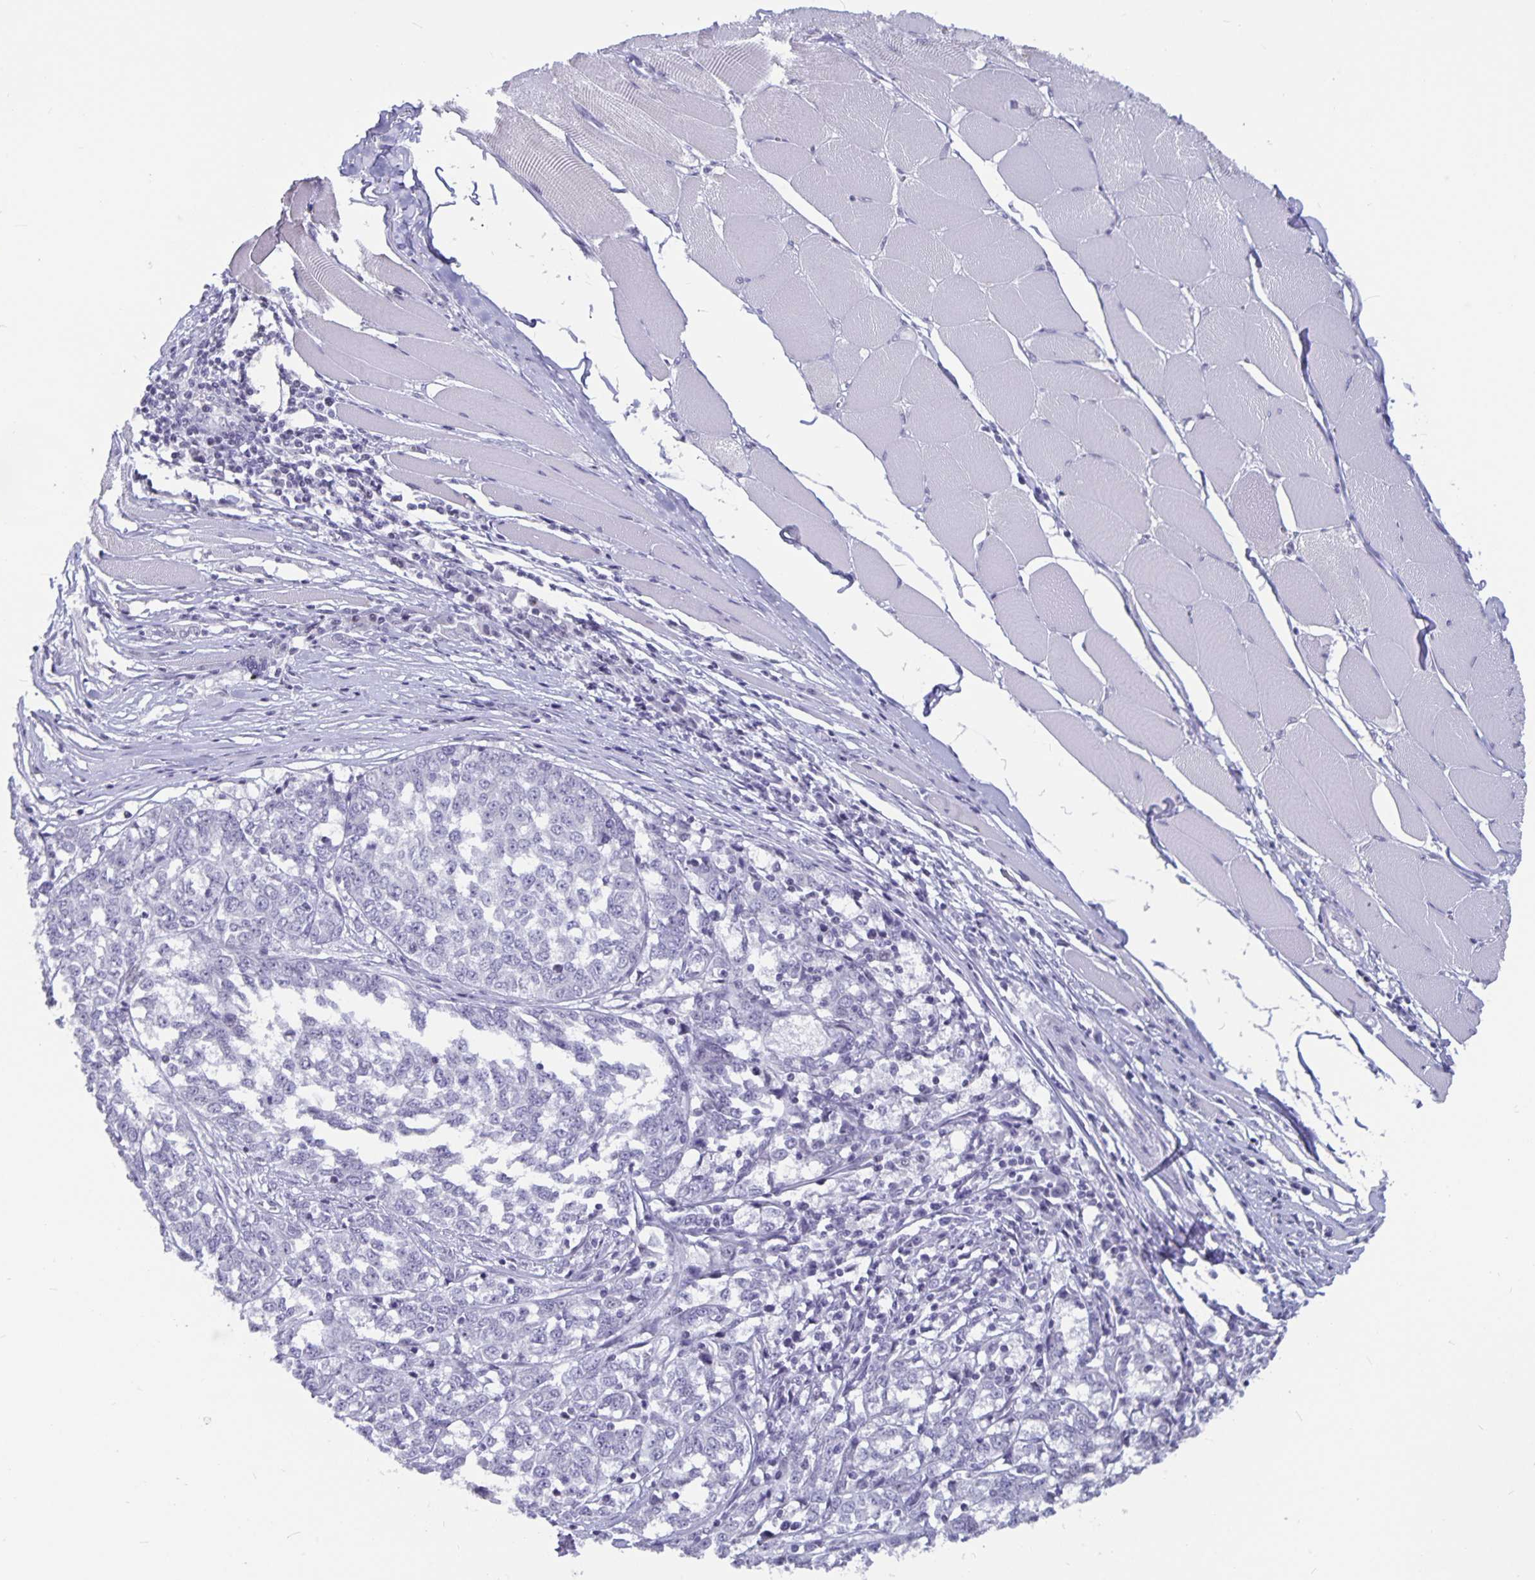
{"staining": {"intensity": "negative", "quantity": "none", "location": "none"}, "tissue": "melanoma", "cell_type": "Tumor cells", "image_type": "cancer", "snomed": [{"axis": "morphology", "description": "Malignant melanoma, NOS"}, {"axis": "topography", "description": "Skin"}], "caption": "Melanoma stained for a protein using IHC demonstrates no positivity tumor cells.", "gene": "OLIG2", "patient": {"sex": "female", "age": 72}}